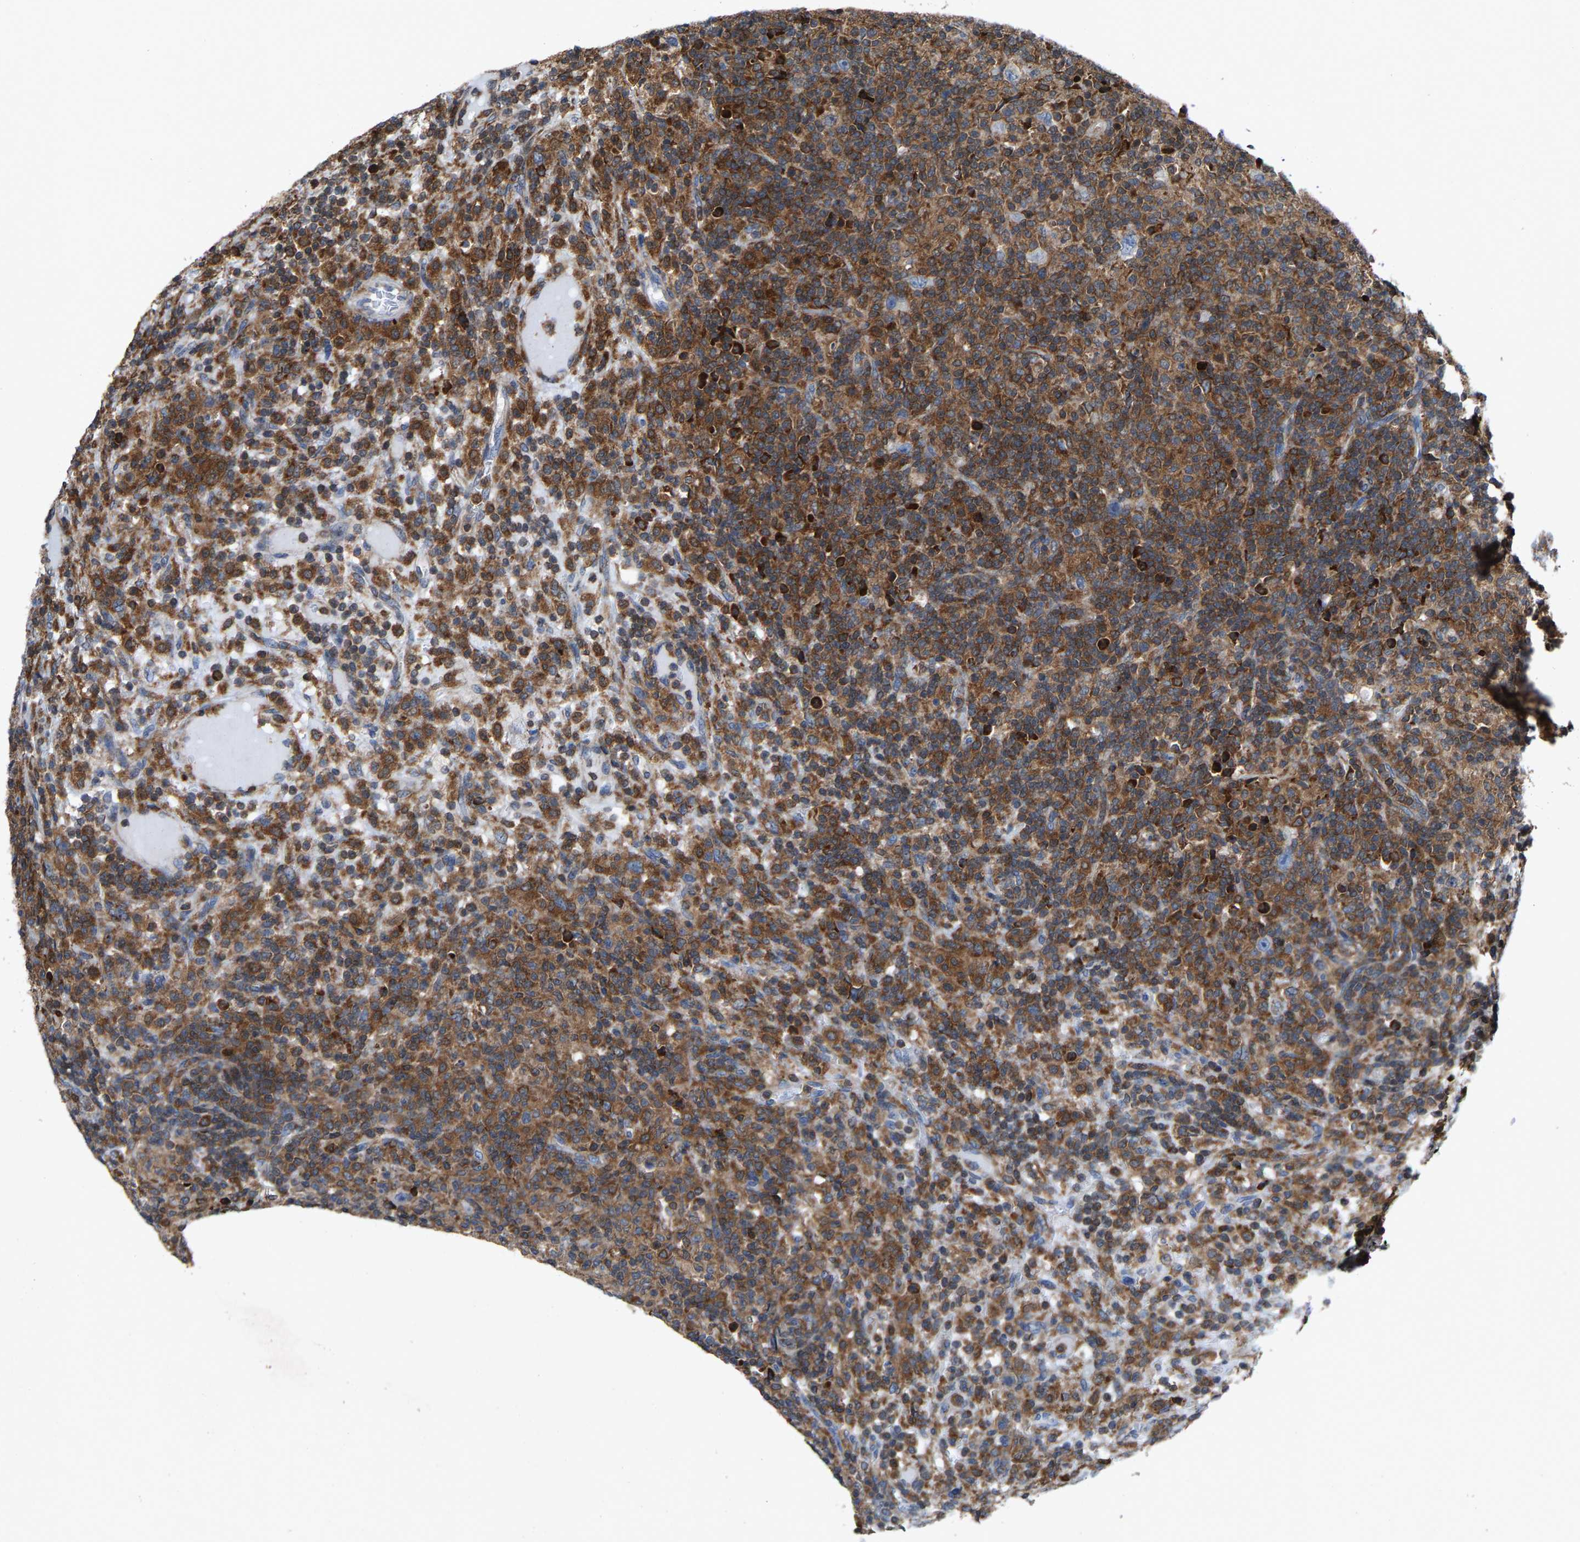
{"staining": {"intensity": "negative", "quantity": "none", "location": "none"}, "tissue": "lymphoma", "cell_type": "Tumor cells", "image_type": "cancer", "snomed": [{"axis": "morphology", "description": "Hodgkin's disease, NOS"}, {"axis": "topography", "description": "Lymph node"}], "caption": "Immunohistochemical staining of Hodgkin's disease exhibits no significant expression in tumor cells. (Stains: DAB IHC with hematoxylin counter stain, Microscopy: brightfield microscopy at high magnification).", "gene": "FGD3", "patient": {"sex": "male", "age": 70}}